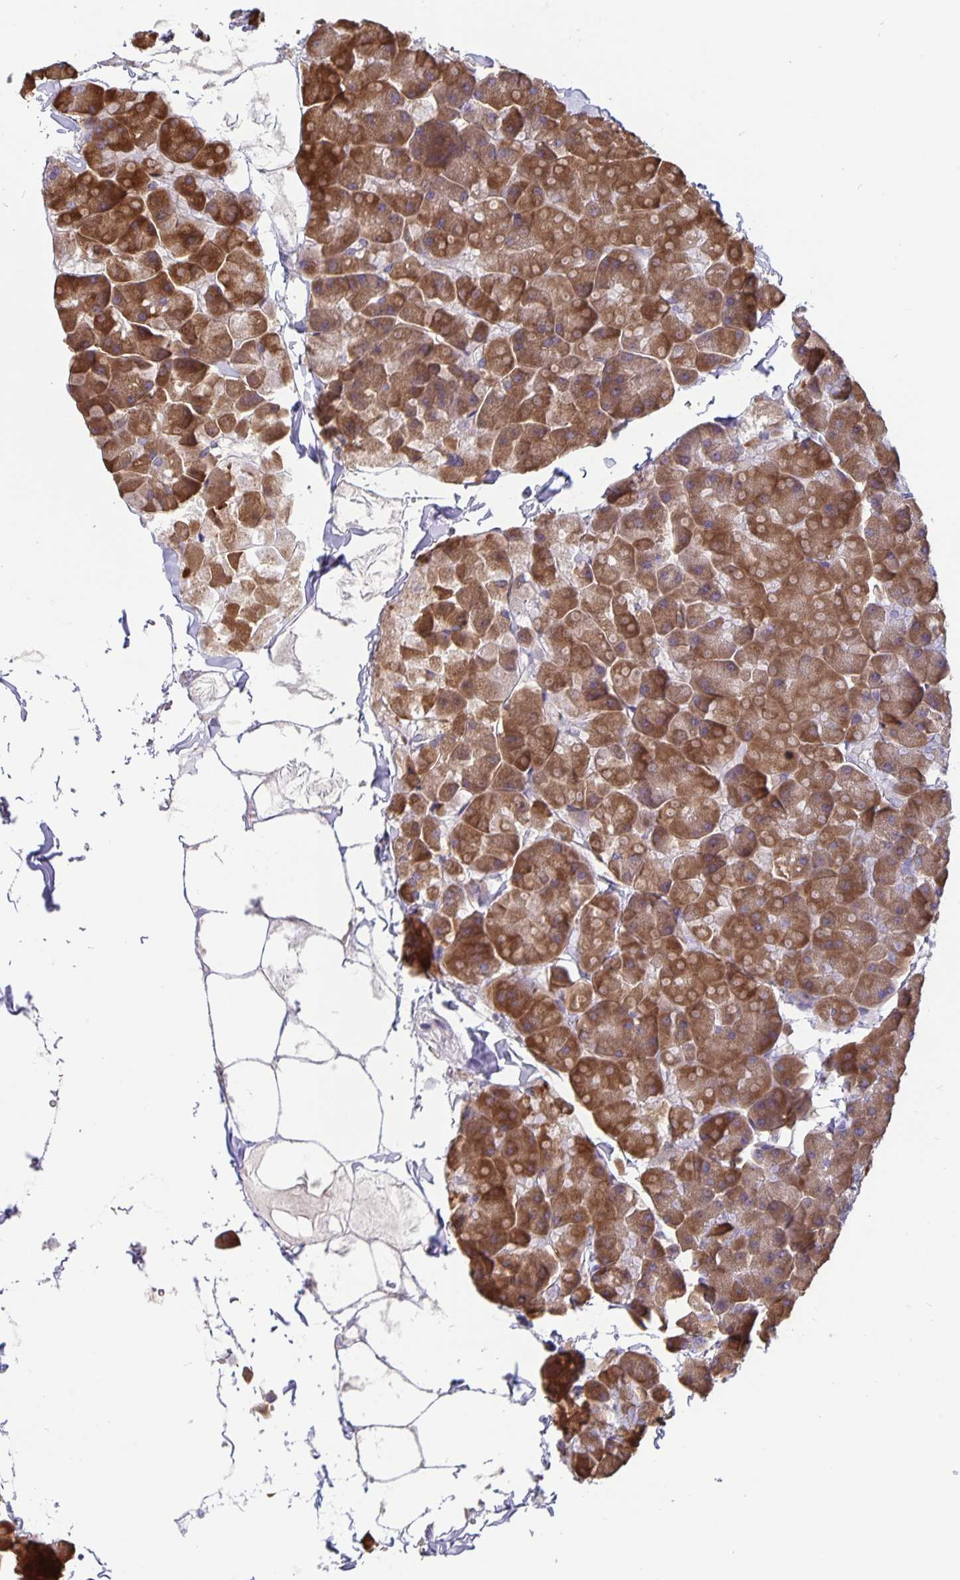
{"staining": {"intensity": "strong", "quantity": ">75%", "location": "cytoplasmic/membranous"}, "tissue": "pancreas", "cell_type": "Exocrine glandular cells", "image_type": "normal", "snomed": [{"axis": "morphology", "description": "Normal tissue, NOS"}, {"axis": "topography", "description": "Pancreas"}], "caption": "Immunohistochemical staining of benign pancreas demonstrates strong cytoplasmic/membranous protein staining in about >75% of exocrine glandular cells. (IHC, brightfield microscopy, high magnification).", "gene": "FEM1C", "patient": {"sex": "male", "age": 35}}